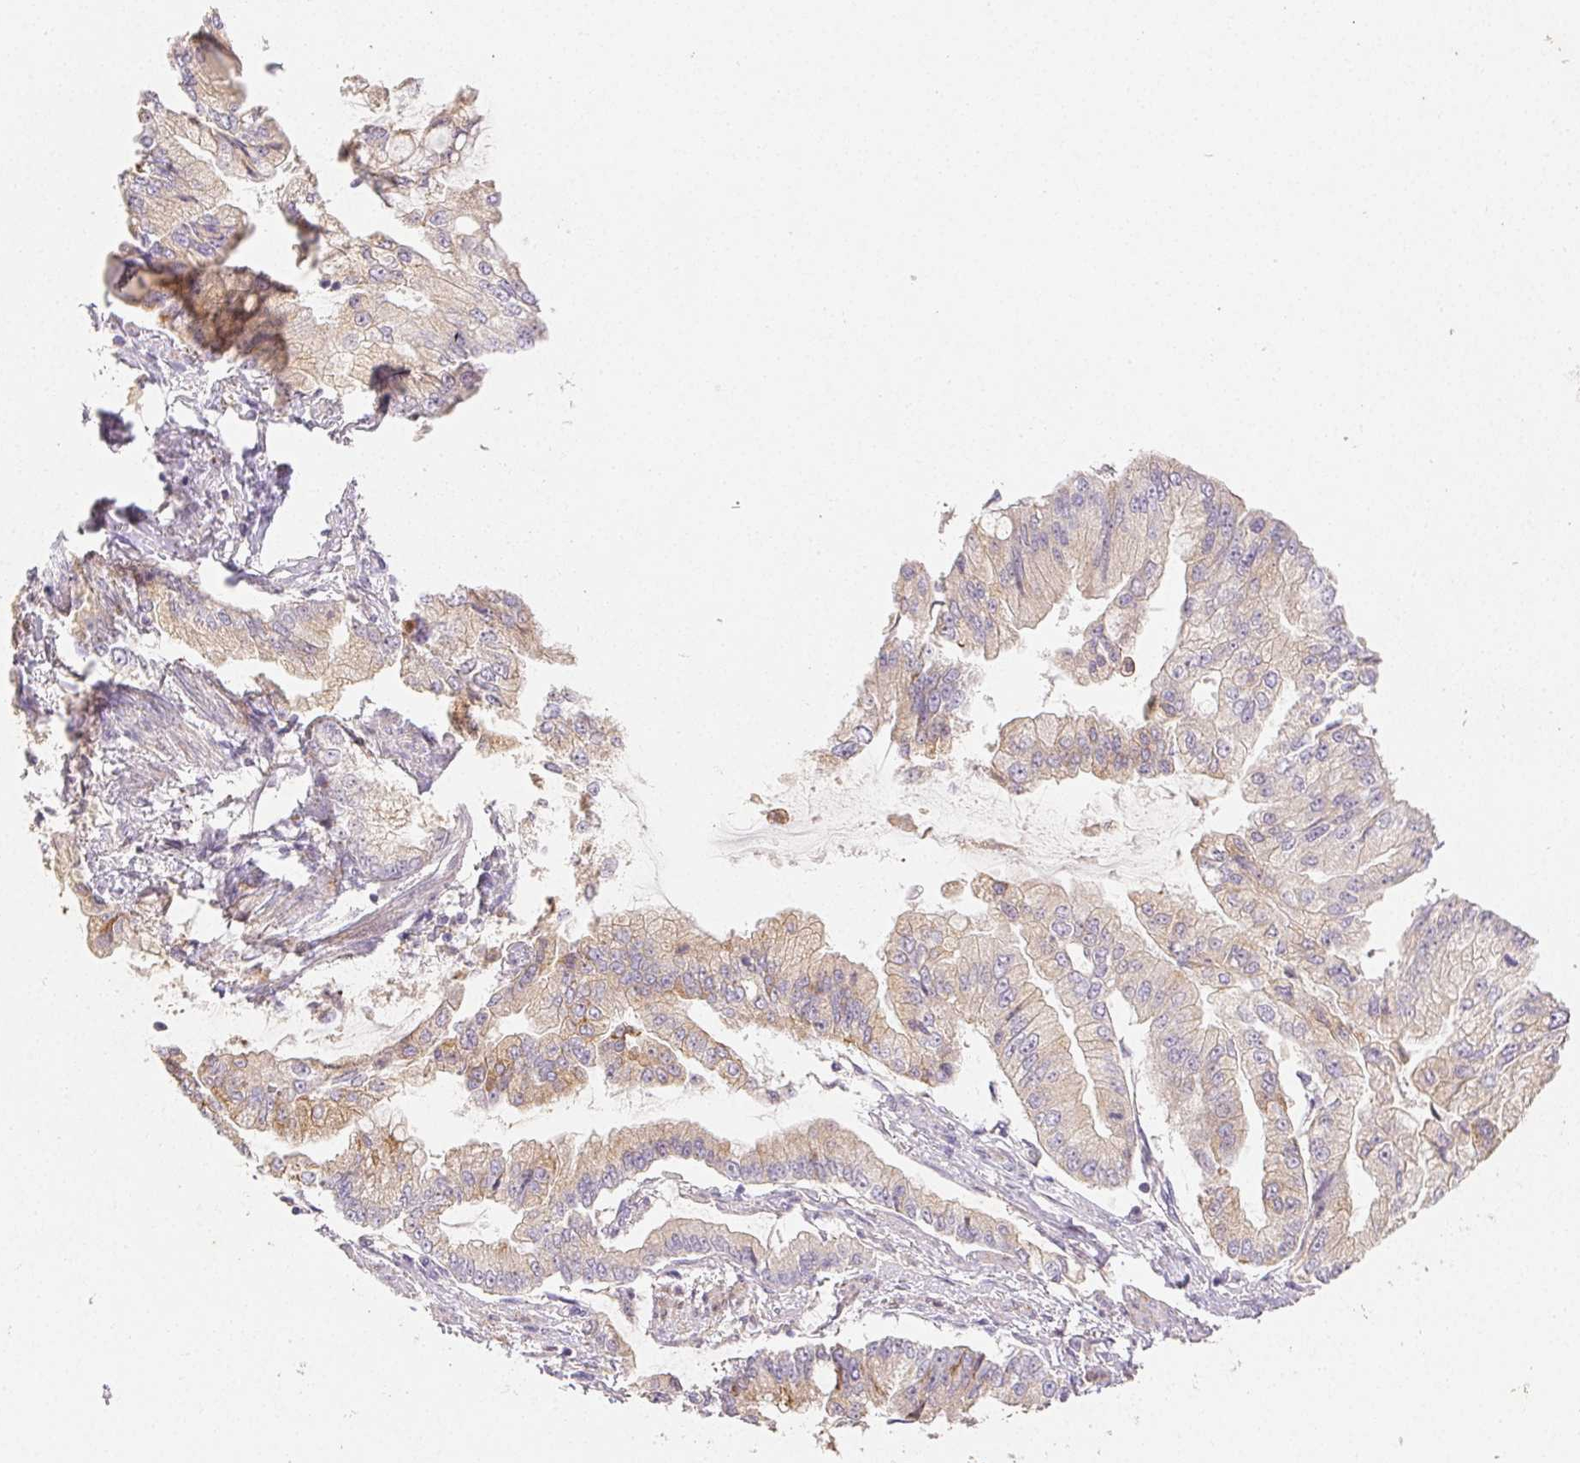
{"staining": {"intensity": "moderate", "quantity": "25%-75%", "location": "cytoplasmic/membranous"}, "tissue": "stomach cancer", "cell_type": "Tumor cells", "image_type": "cancer", "snomed": [{"axis": "morphology", "description": "Adenocarcinoma, NOS"}, {"axis": "topography", "description": "Stomach, upper"}], "caption": "Immunohistochemical staining of stomach adenocarcinoma shows moderate cytoplasmic/membranous protein staining in about 25%-75% of tumor cells.", "gene": "ACVR1B", "patient": {"sex": "female", "age": 74}}